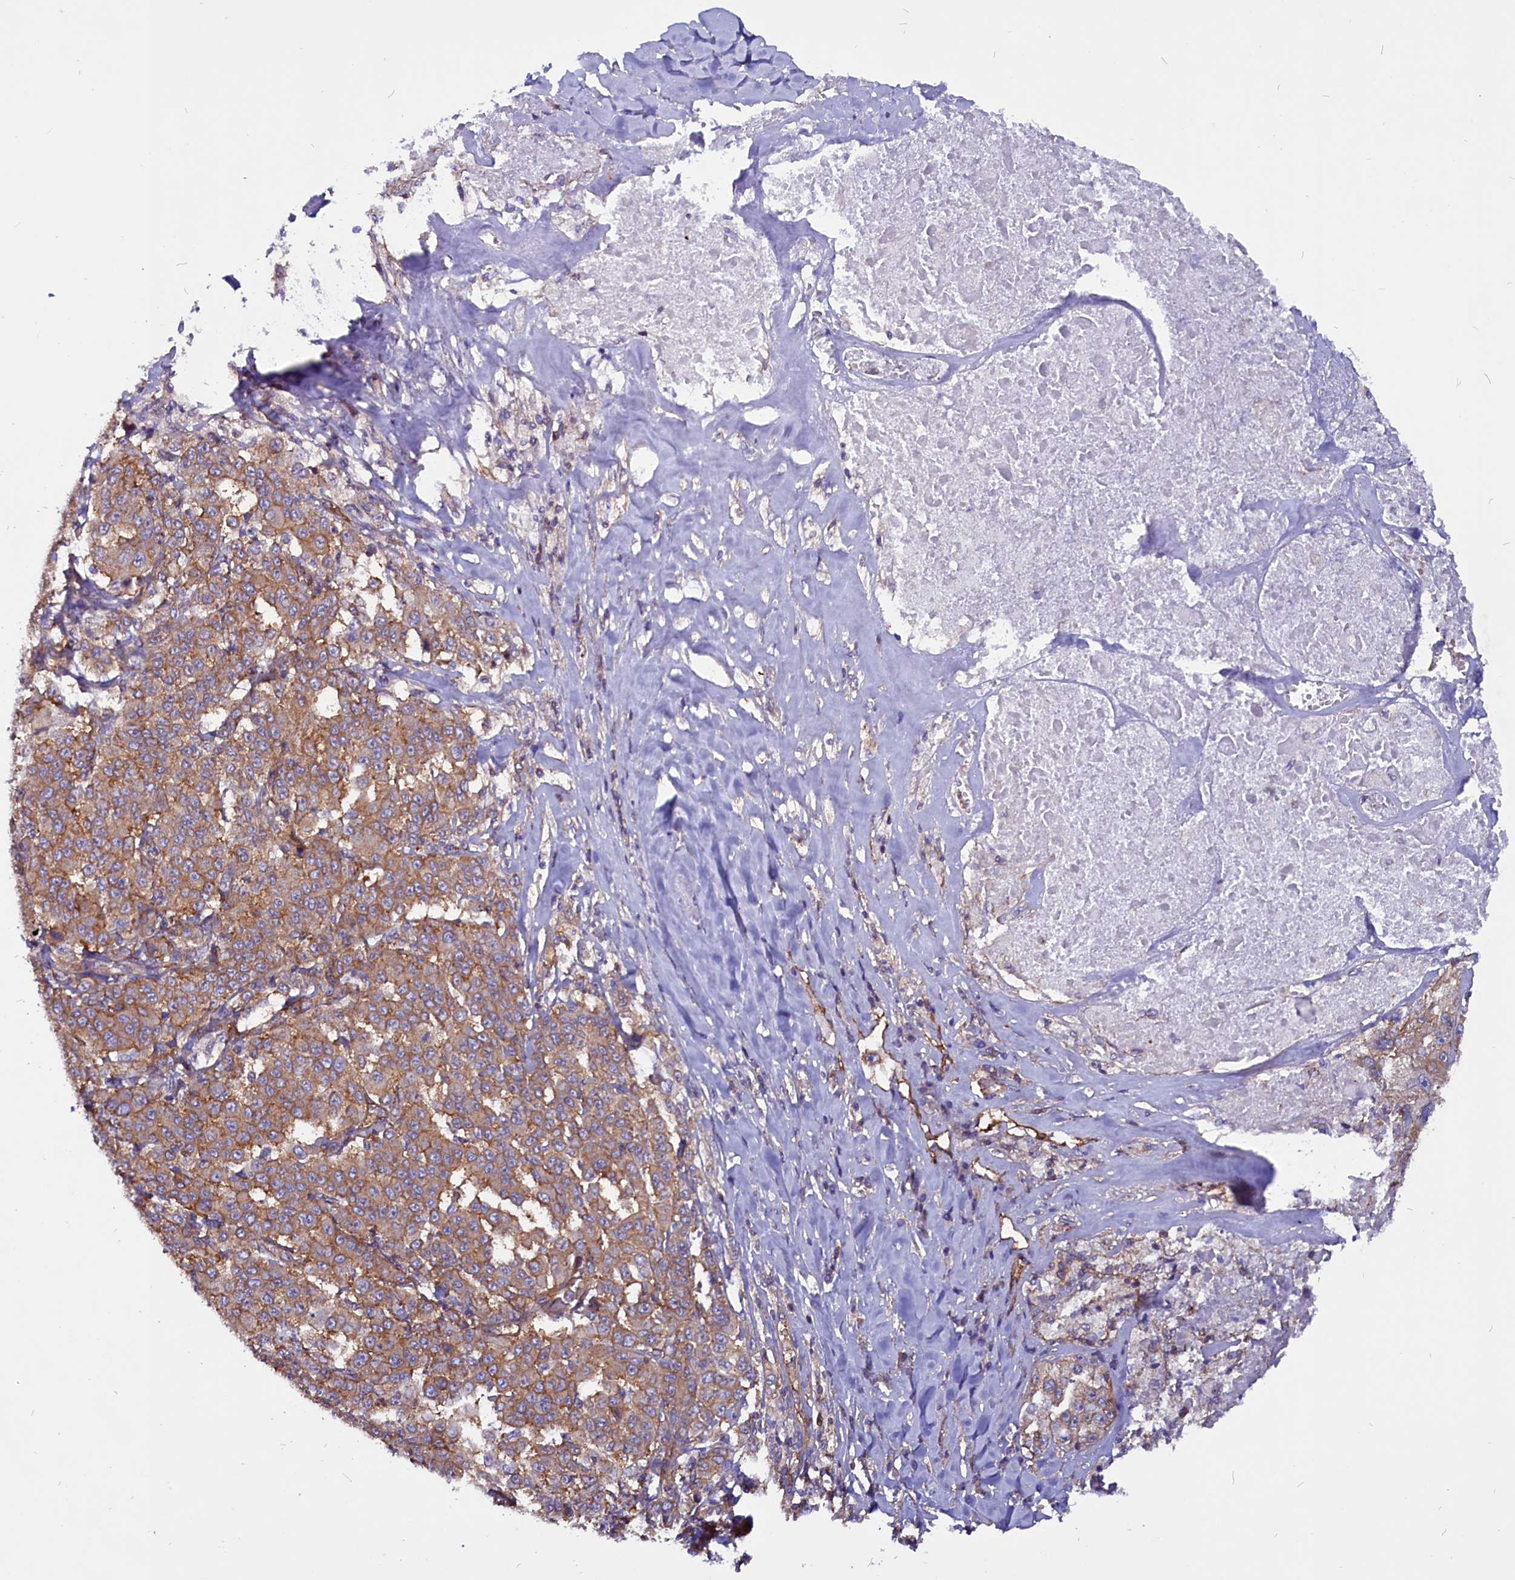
{"staining": {"intensity": "weak", "quantity": "25%-75%", "location": "cytoplasmic/membranous"}, "tissue": "melanoma", "cell_type": "Tumor cells", "image_type": "cancer", "snomed": [{"axis": "morphology", "description": "Malignant melanoma, Metastatic site"}, {"axis": "topography", "description": "Lymph node"}], "caption": "Immunohistochemical staining of malignant melanoma (metastatic site) exhibits low levels of weak cytoplasmic/membranous staining in about 25%-75% of tumor cells.", "gene": "ZNF749", "patient": {"sex": "male", "age": 62}}